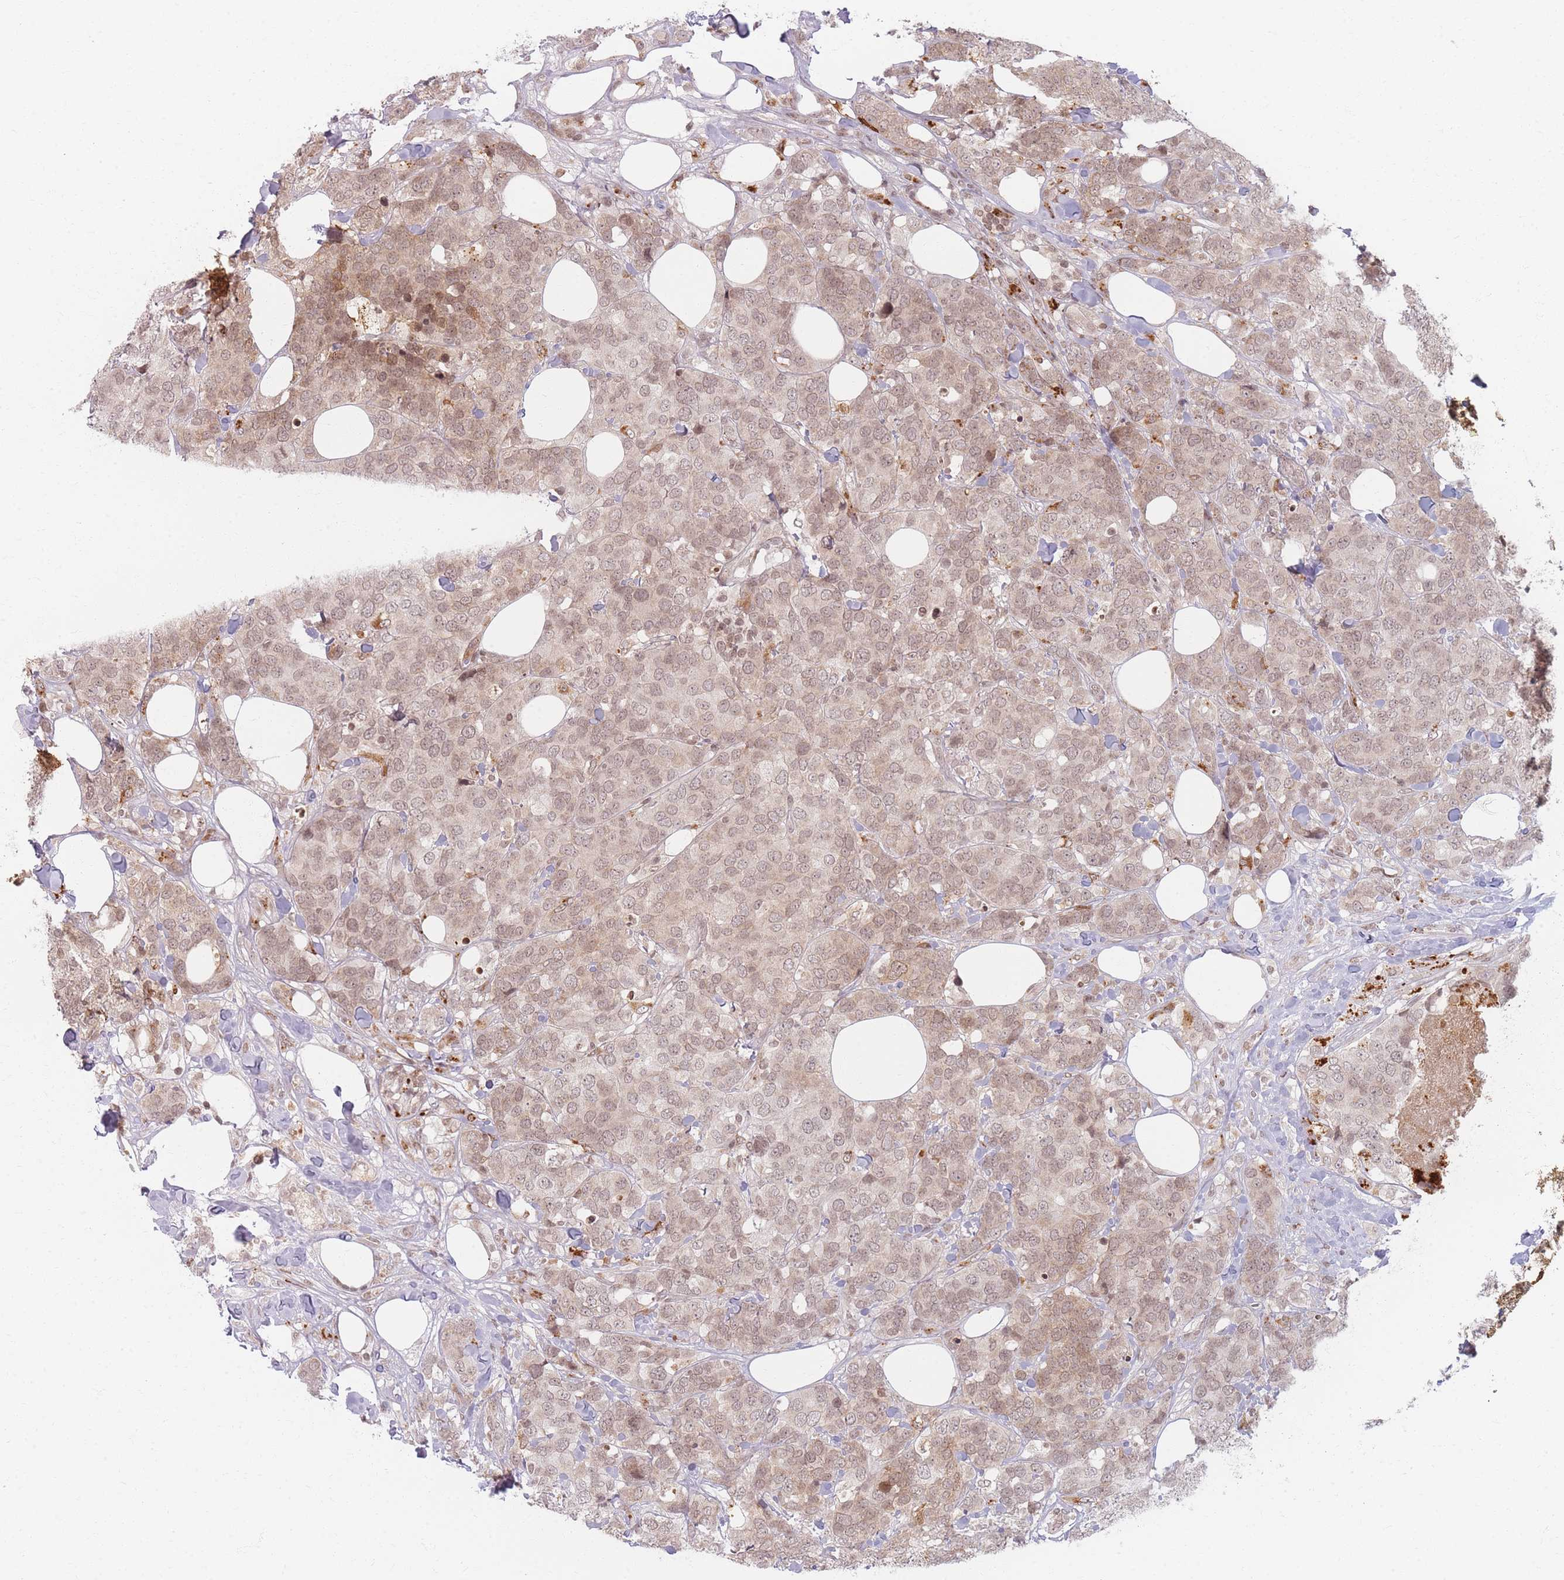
{"staining": {"intensity": "weak", "quantity": ">75%", "location": "nuclear"}, "tissue": "breast cancer", "cell_type": "Tumor cells", "image_type": "cancer", "snomed": [{"axis": "morphology", "description": "Lobular carcinoma"}, {"axis": "topography", "description": "Breast"}], "caption": "DAB immunohistochemical staining of breast lobular carcinoma demonstrates weak nuclear protein expression in about >75% of tumor cells. (DAB (3,3'-diaminobenzidine) = brown stain, brightfield microscopy at high magnification).", "gene": "SPATA45", "patient": {"sex": "female", "age": 59}}